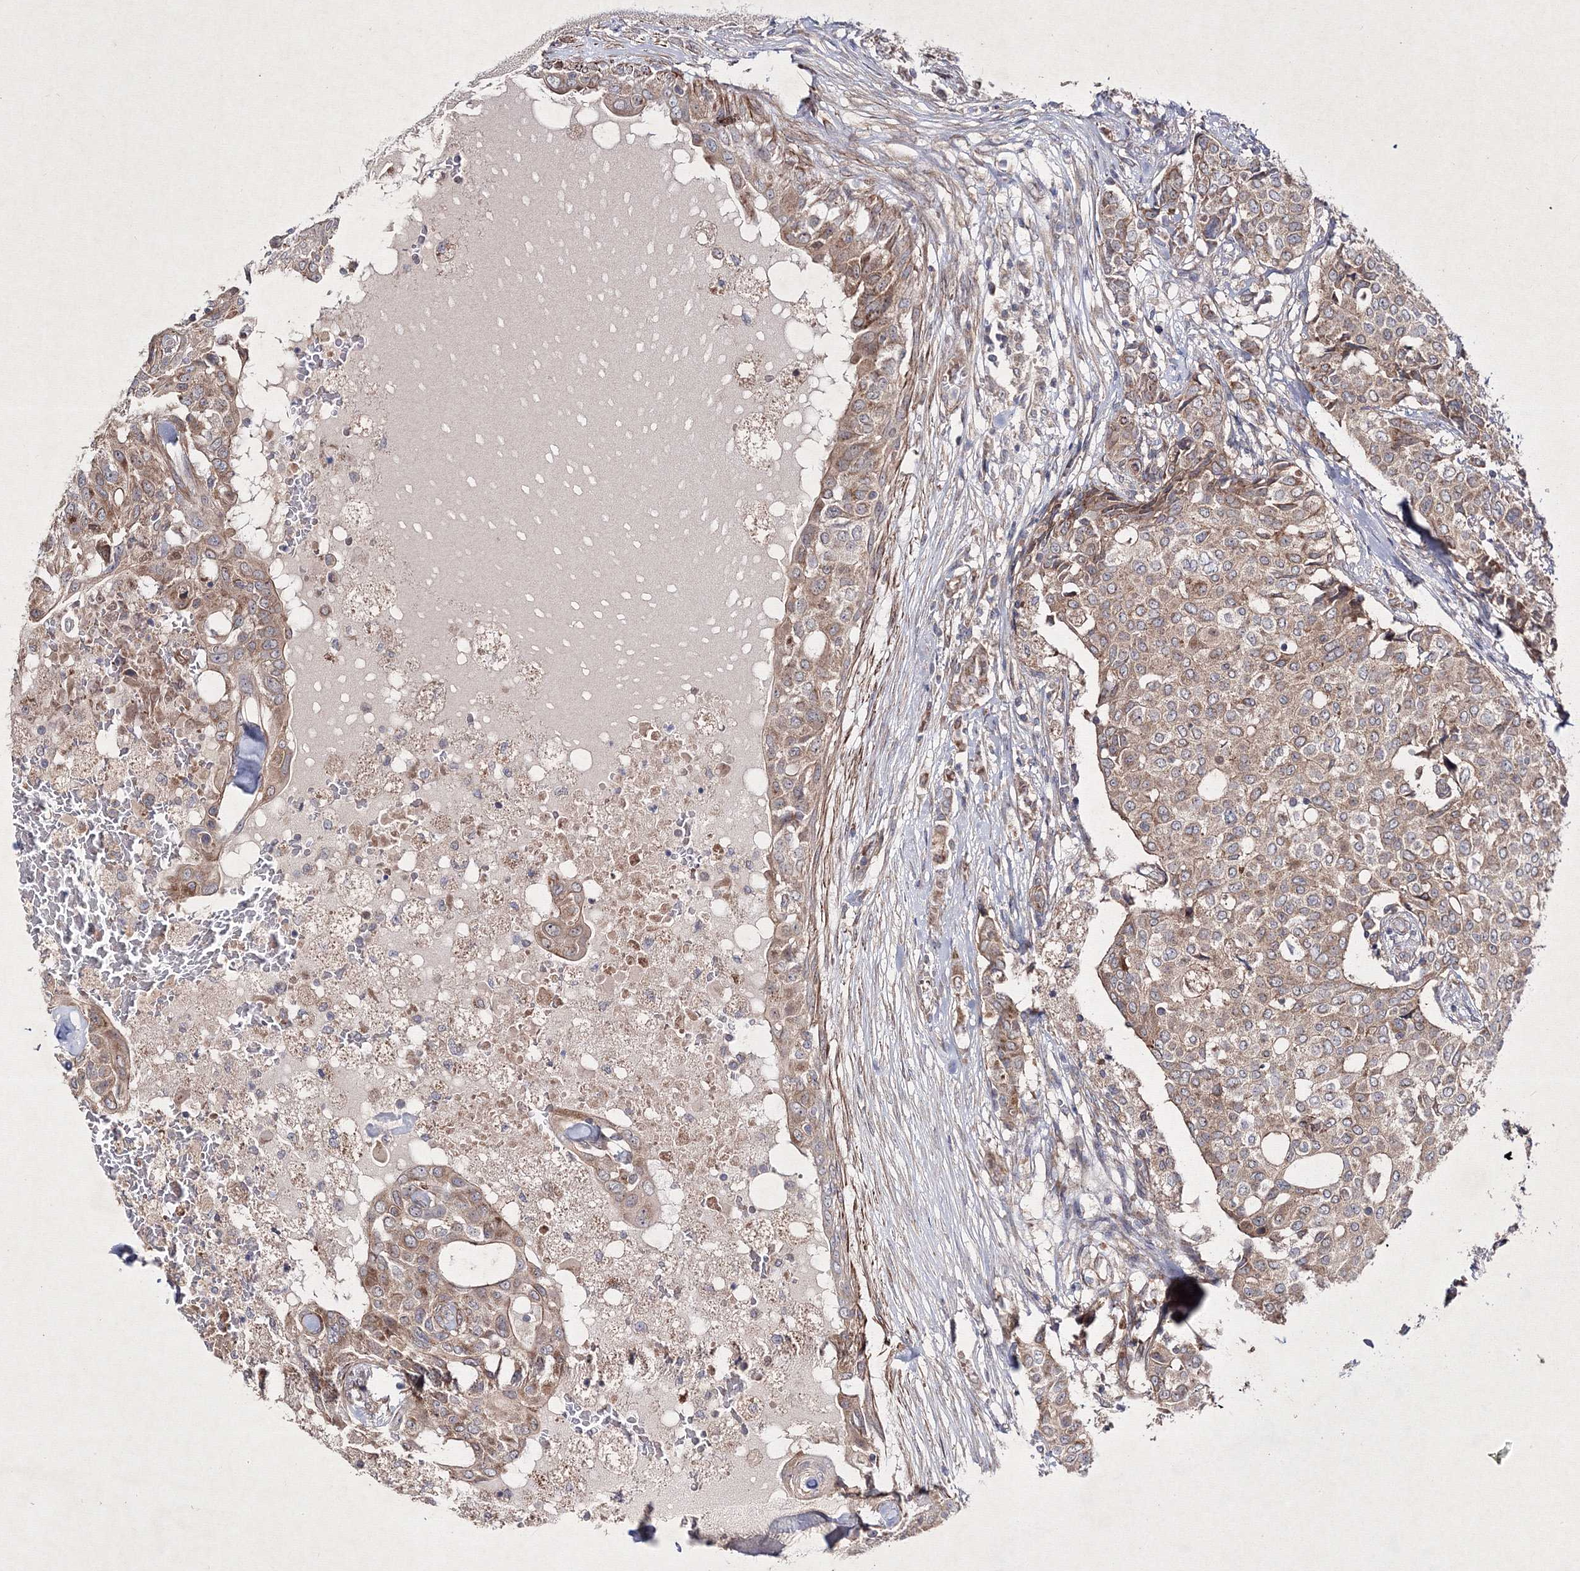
{"staining": {"intensity": "moderate", "quantity": ">75%", "location": "cytoplasmic/membranous"}, "tissue": "breast cancer", "cell_type": "Tumor cells", "image_type": "cancer", "snomed": [{"axis": "morphology", "description": "Lobular carcinoma"}, {"axis": "topography", "description": "Breast"}], "caption": "Moderate cytoplasmic/membranous protein positivity is seen in about >75% of tumor cells in breast cancer (lobular carcinoma). The staining was performed using DAB, with brown indicating positive protein expression. Nuclei are stained blue with hematoxylin.", "gene": "GFM1", "patient": {"sex": "female", "age": 51}}